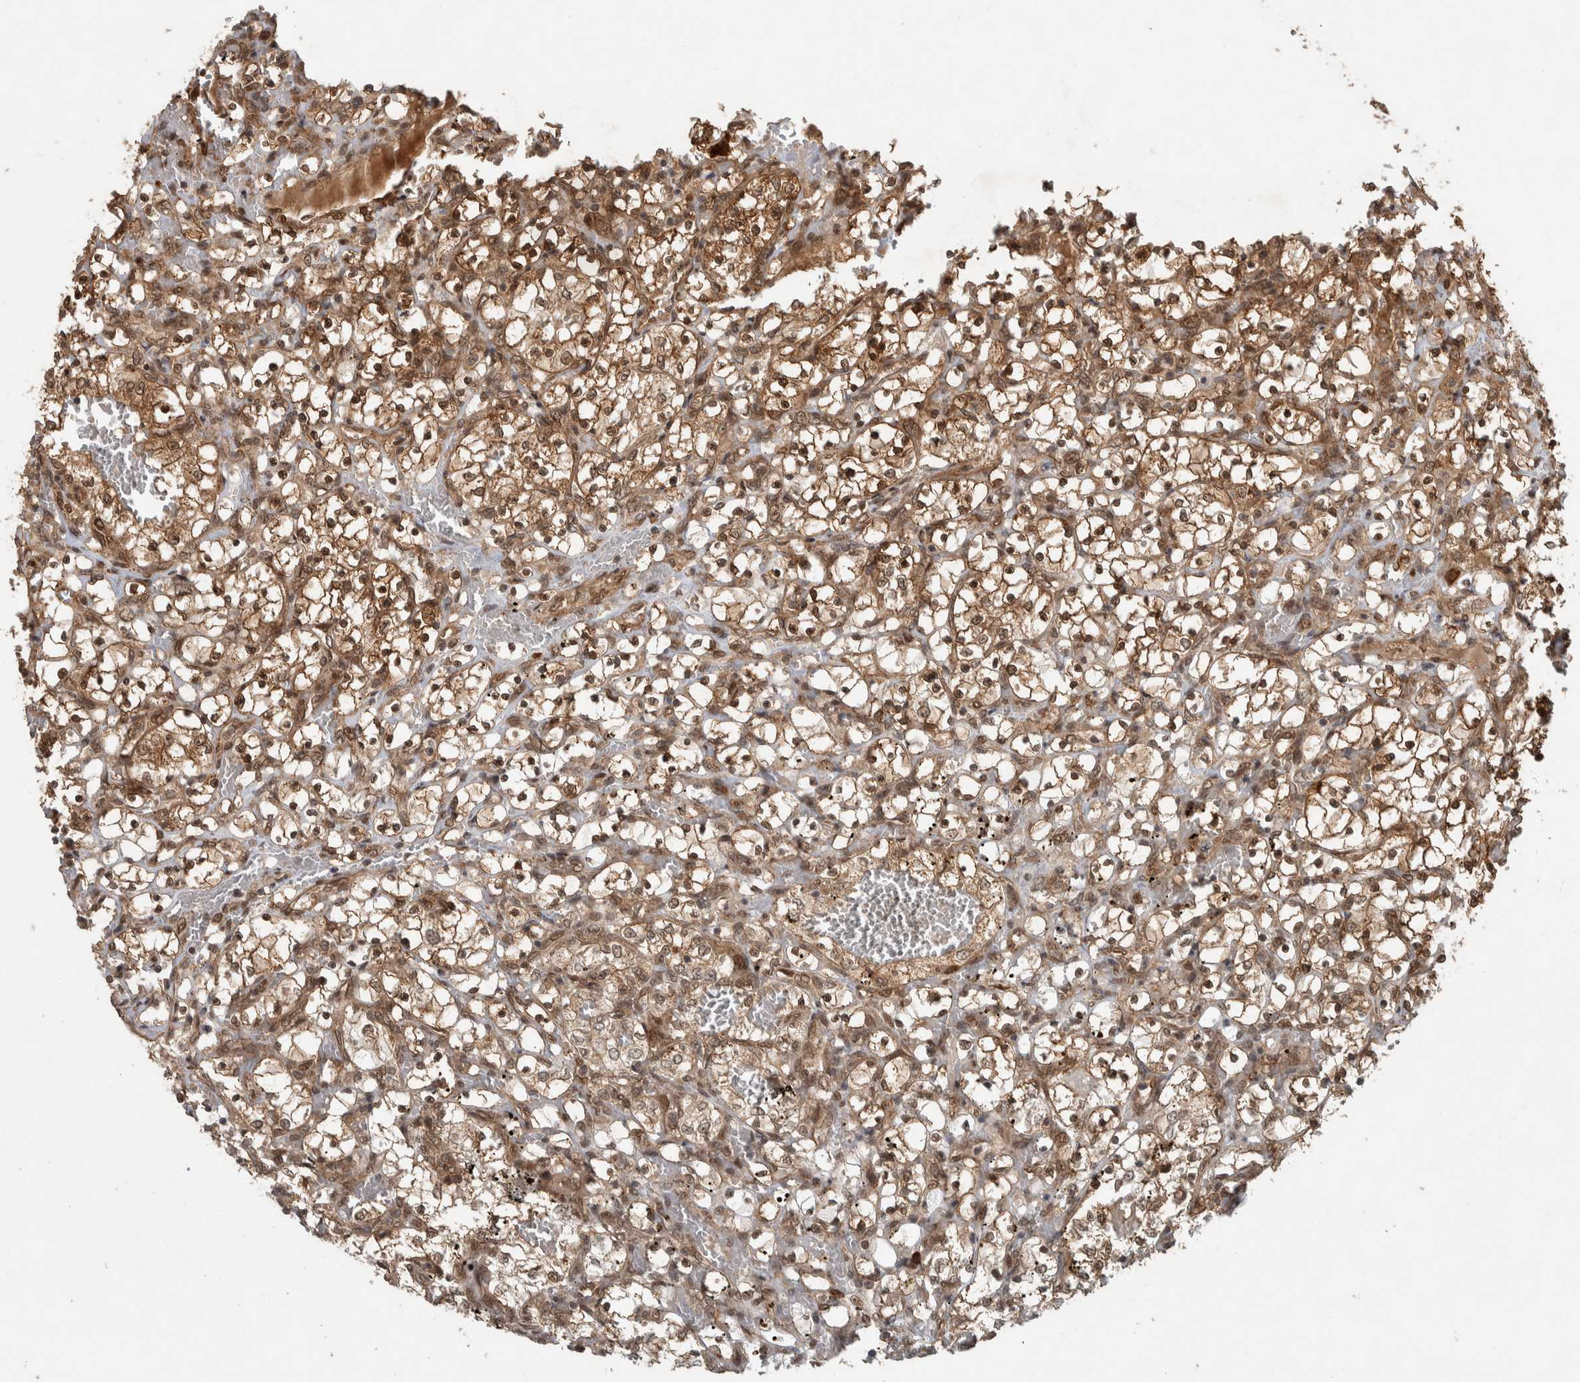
{"staining": {"intensity": "moderate", "quantity": ">75%", "location": "cytoplasmic/membranous,nuclear"}, "tissue": "renal cancer", "cell_type": "Tumor cells", "image_type": "cancer", "snomed": [{"axis": "morphology", "description": "Adenocarcinoma, NOS"}, {"axis": "topography", "description": "Kidney"}], "caption": "Immunohistochemical staining of human renal cancer displays moderate cytoplasmic/membranous and nuclear protein staining in approximately >75% of tumor cells.", "gene": "CNTROB", "patient": {"sex": "female", "age": 69}}